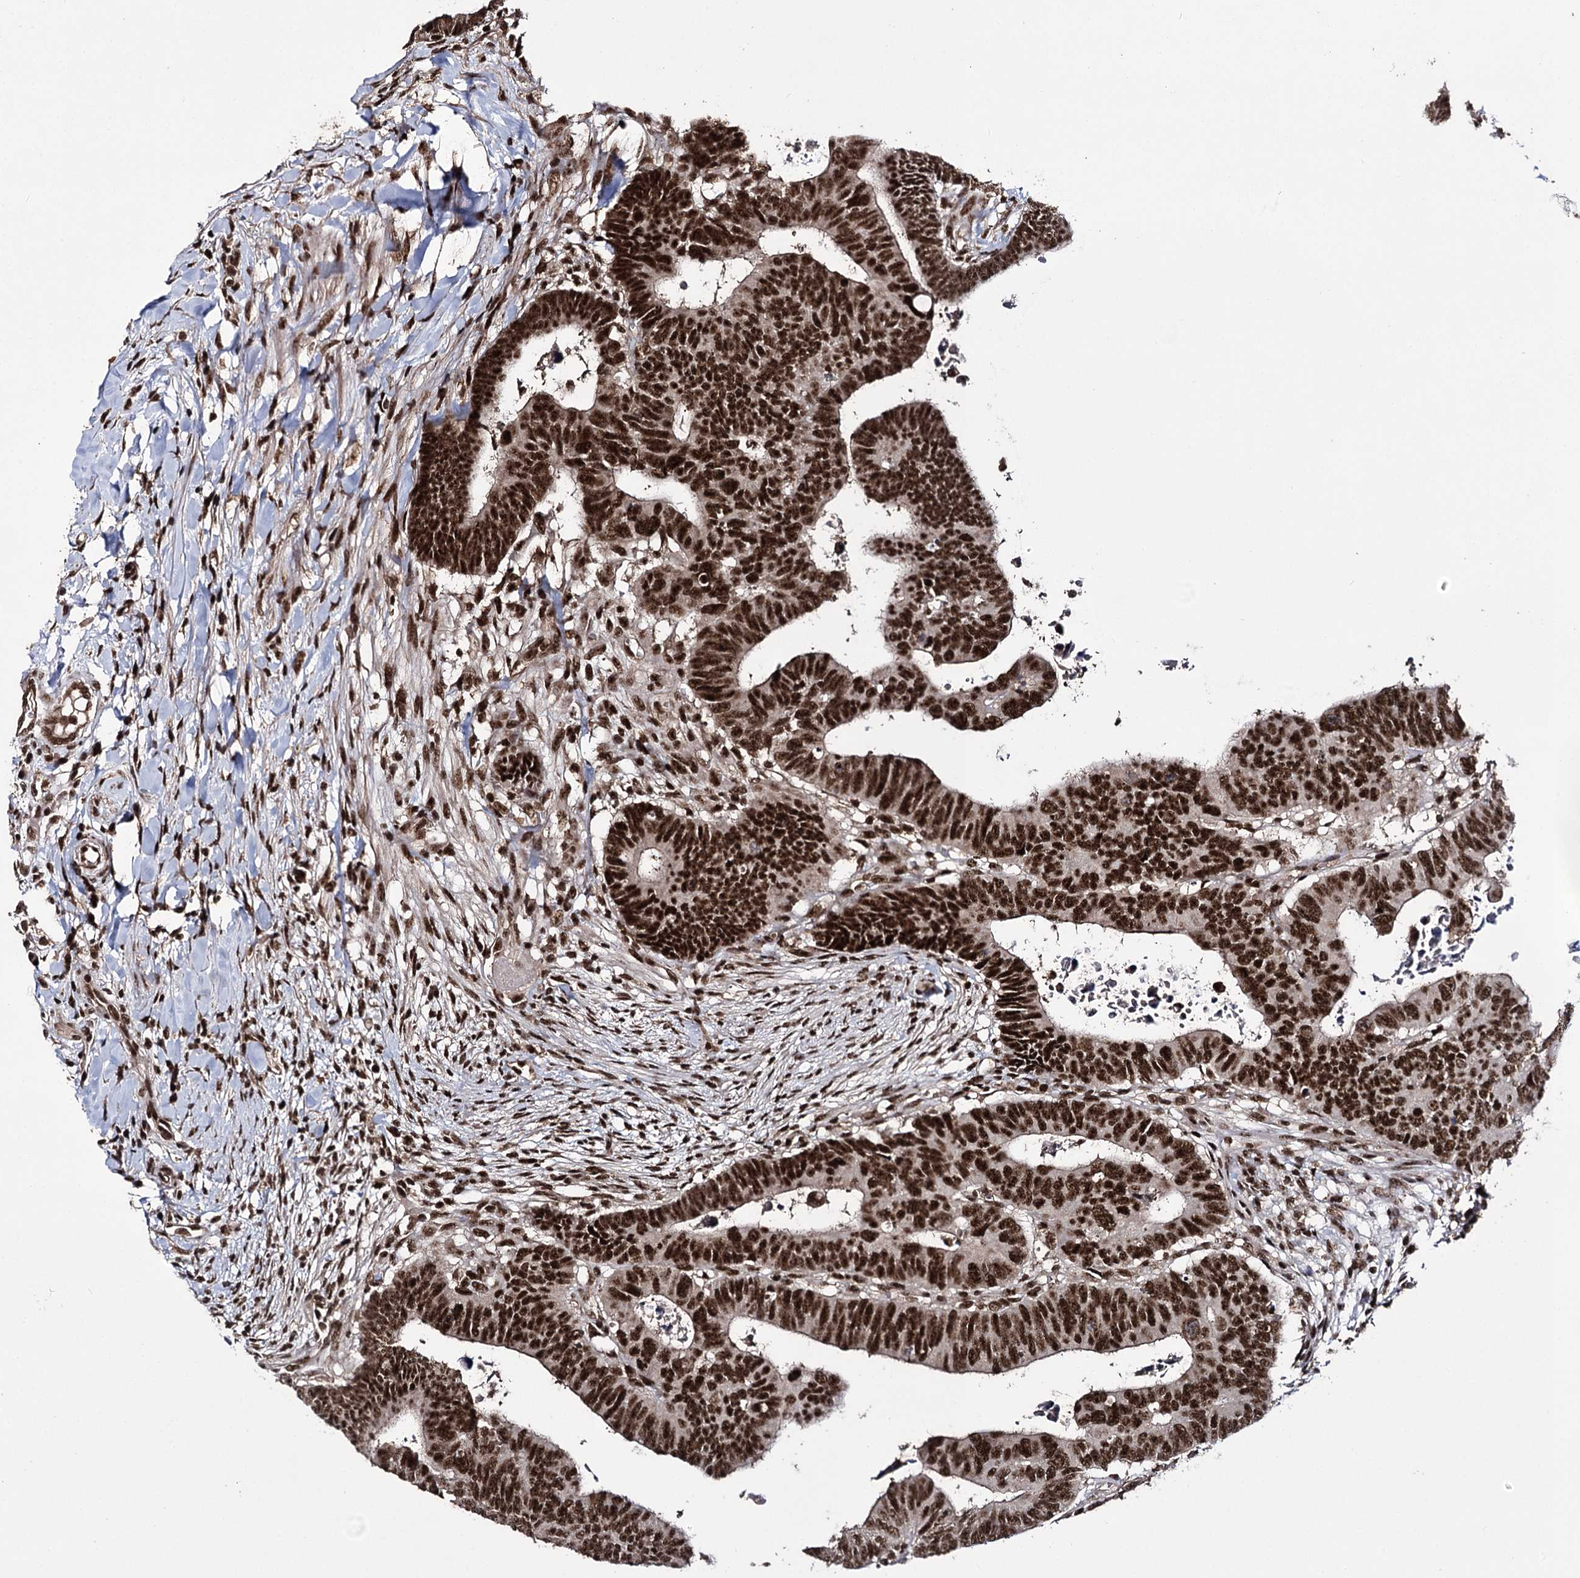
{"staining": {"intensity": "strong", "quantity": ">75%", "location": "nuclear"}, "tissue": "colorectal cancer", "cell_type": "Tumor cells", "image_type": "cancer", "snomed": [{"axis": "morphology", "description": "Normal tissue, NOS"}, {"axis": "morphology", "description": "Adenocarcinoma, NOS"}, {"axis": "topography", "description": "Rectum"}], "caption": "Immunohistochemical staining of colorectal cancer (adenocarcinoma) shows strong nuclear protein staining in approximately >75% of tumor cells.", "gene": "PRPF40A", "patient": {"sex": "female", "age": 65}}